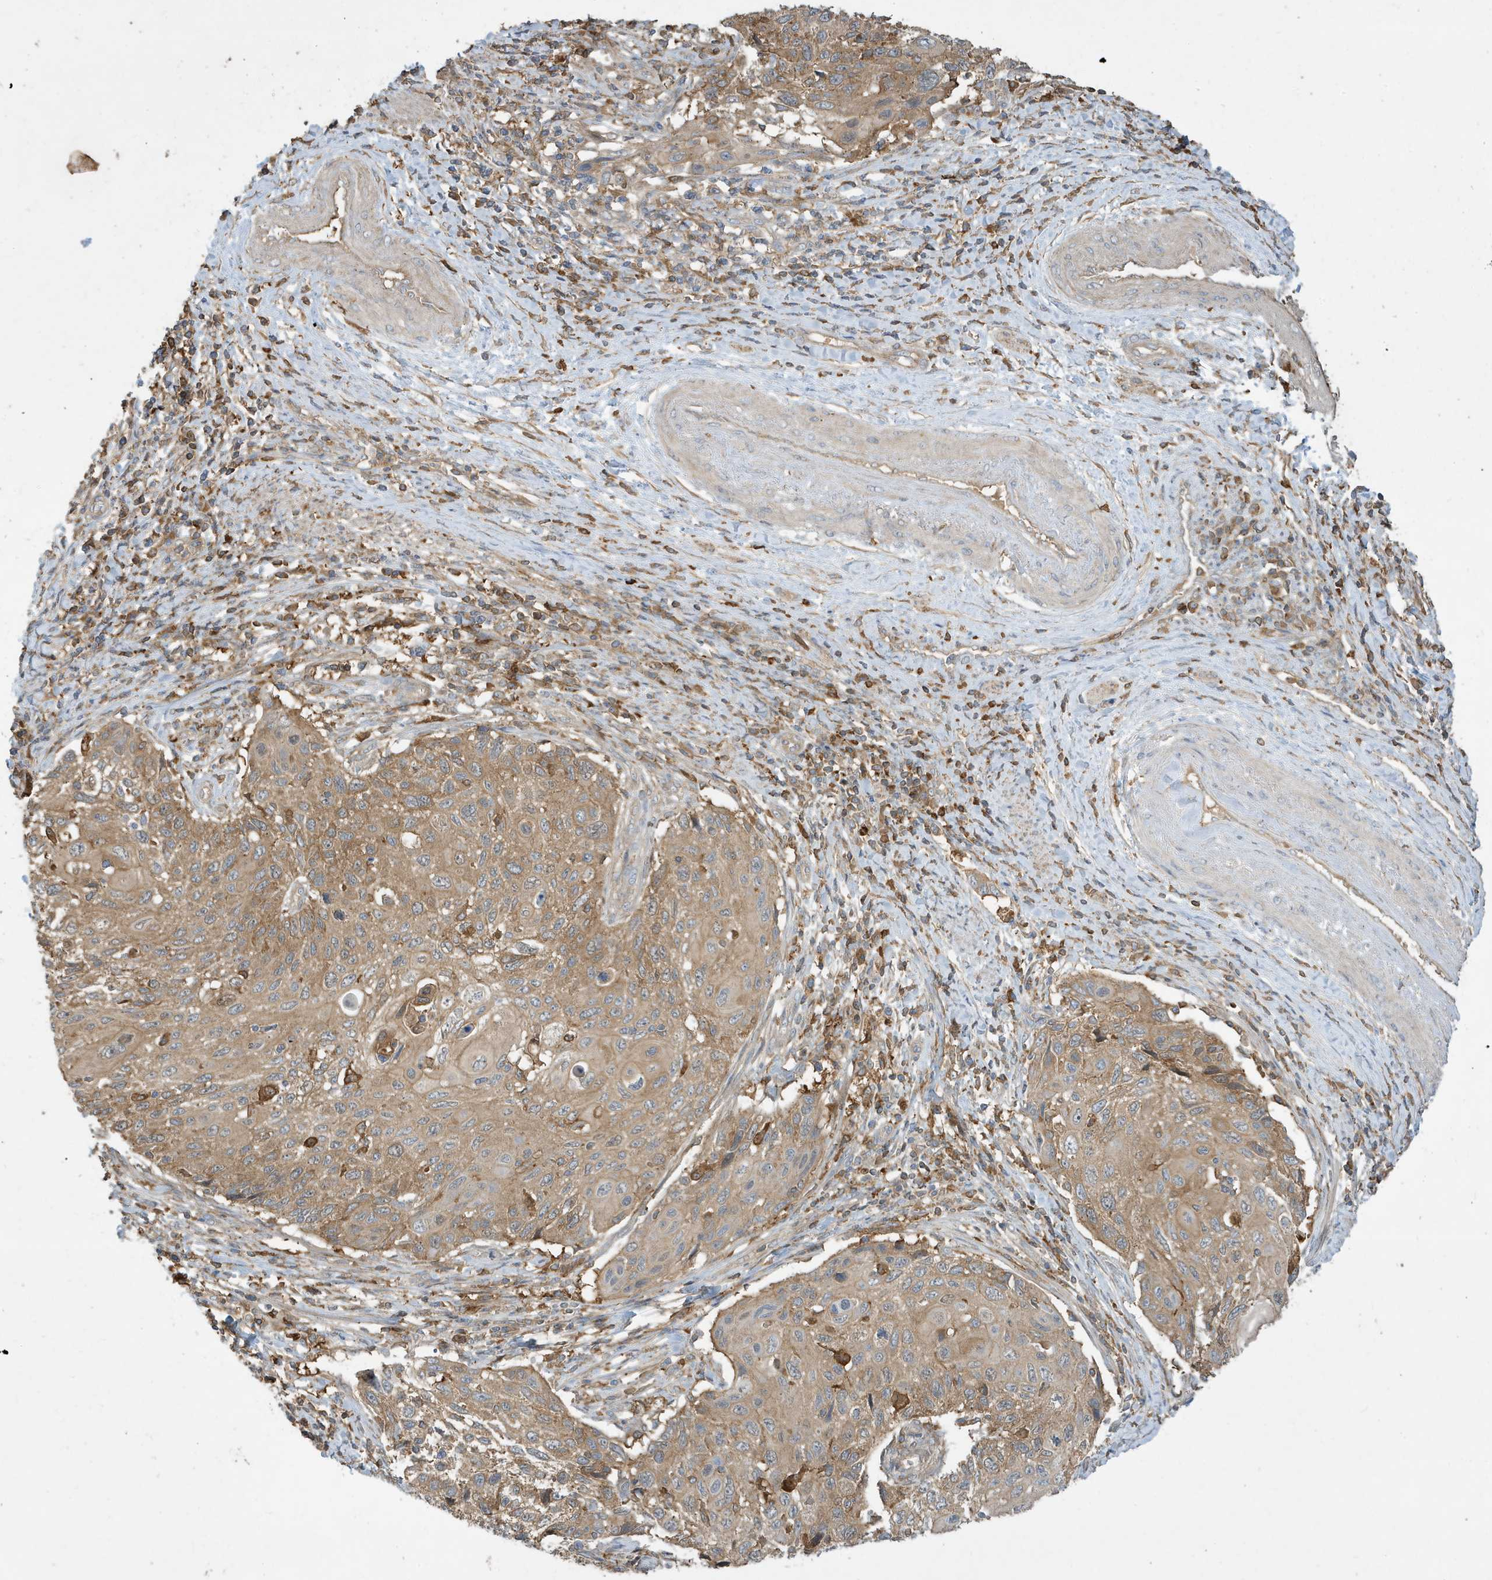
{"staining": {"intensity": "moderate", "quantity": ">75%", "location": "cytoplasmic/membranous"}, "tissue": "cervical cancer", "cell_type": "Tumor cells", "image_type": "cancer", "snomed": [{"axis": "morphology", "description": "Squamous cell carcinoma, NOS"}, {"axis": "topography", "description": "Cervix"}], "caption": "Immunohistochemistry (DAB) staining of human cervical cancer (squamous cell carcinoma) exhibits moderate cytoplasmic/membranous protein expression in approximately >75% of tumor cells. Nuclei are stained in blue.", "gene": "ABTB1", "patient": {"sex": "female", "age": 70}}